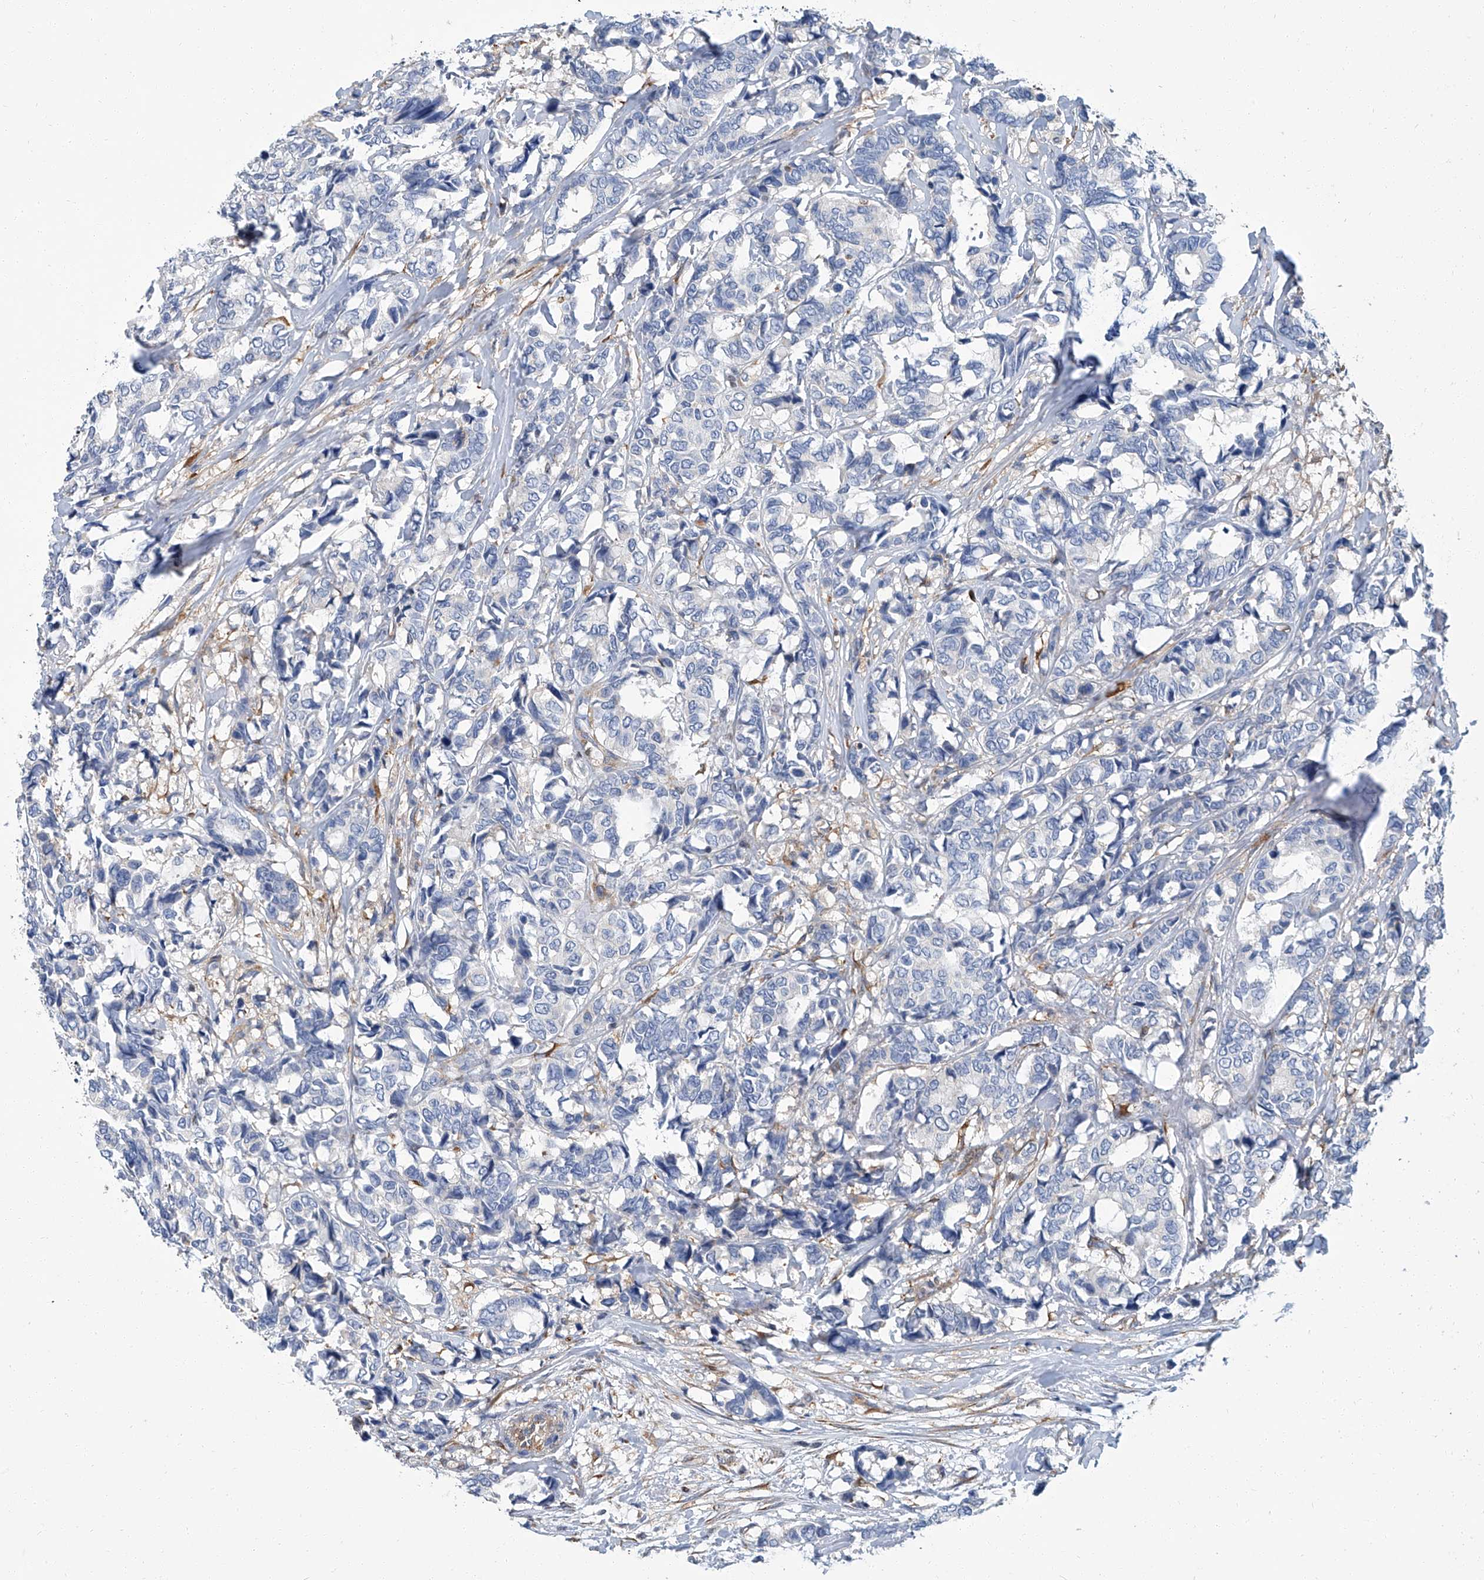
{"staining": {"intensity": "negative", "quantity": "none", "location": "none"}, "tissue": "breast cancer", "cell_type": "Tumor cells", "image_type": "cancer", "snomed": [{"axis": "morphology", "description": "Duct carcinoma"}, {"axis": "topography", "description": "Breast"}], "caption": "Tumor cells are negative for brown protein staining in breast cancer (infiltrating ductal carcinoma).", "gene": "PSMB10", "patient": {"sex": "female", "age": 87}}